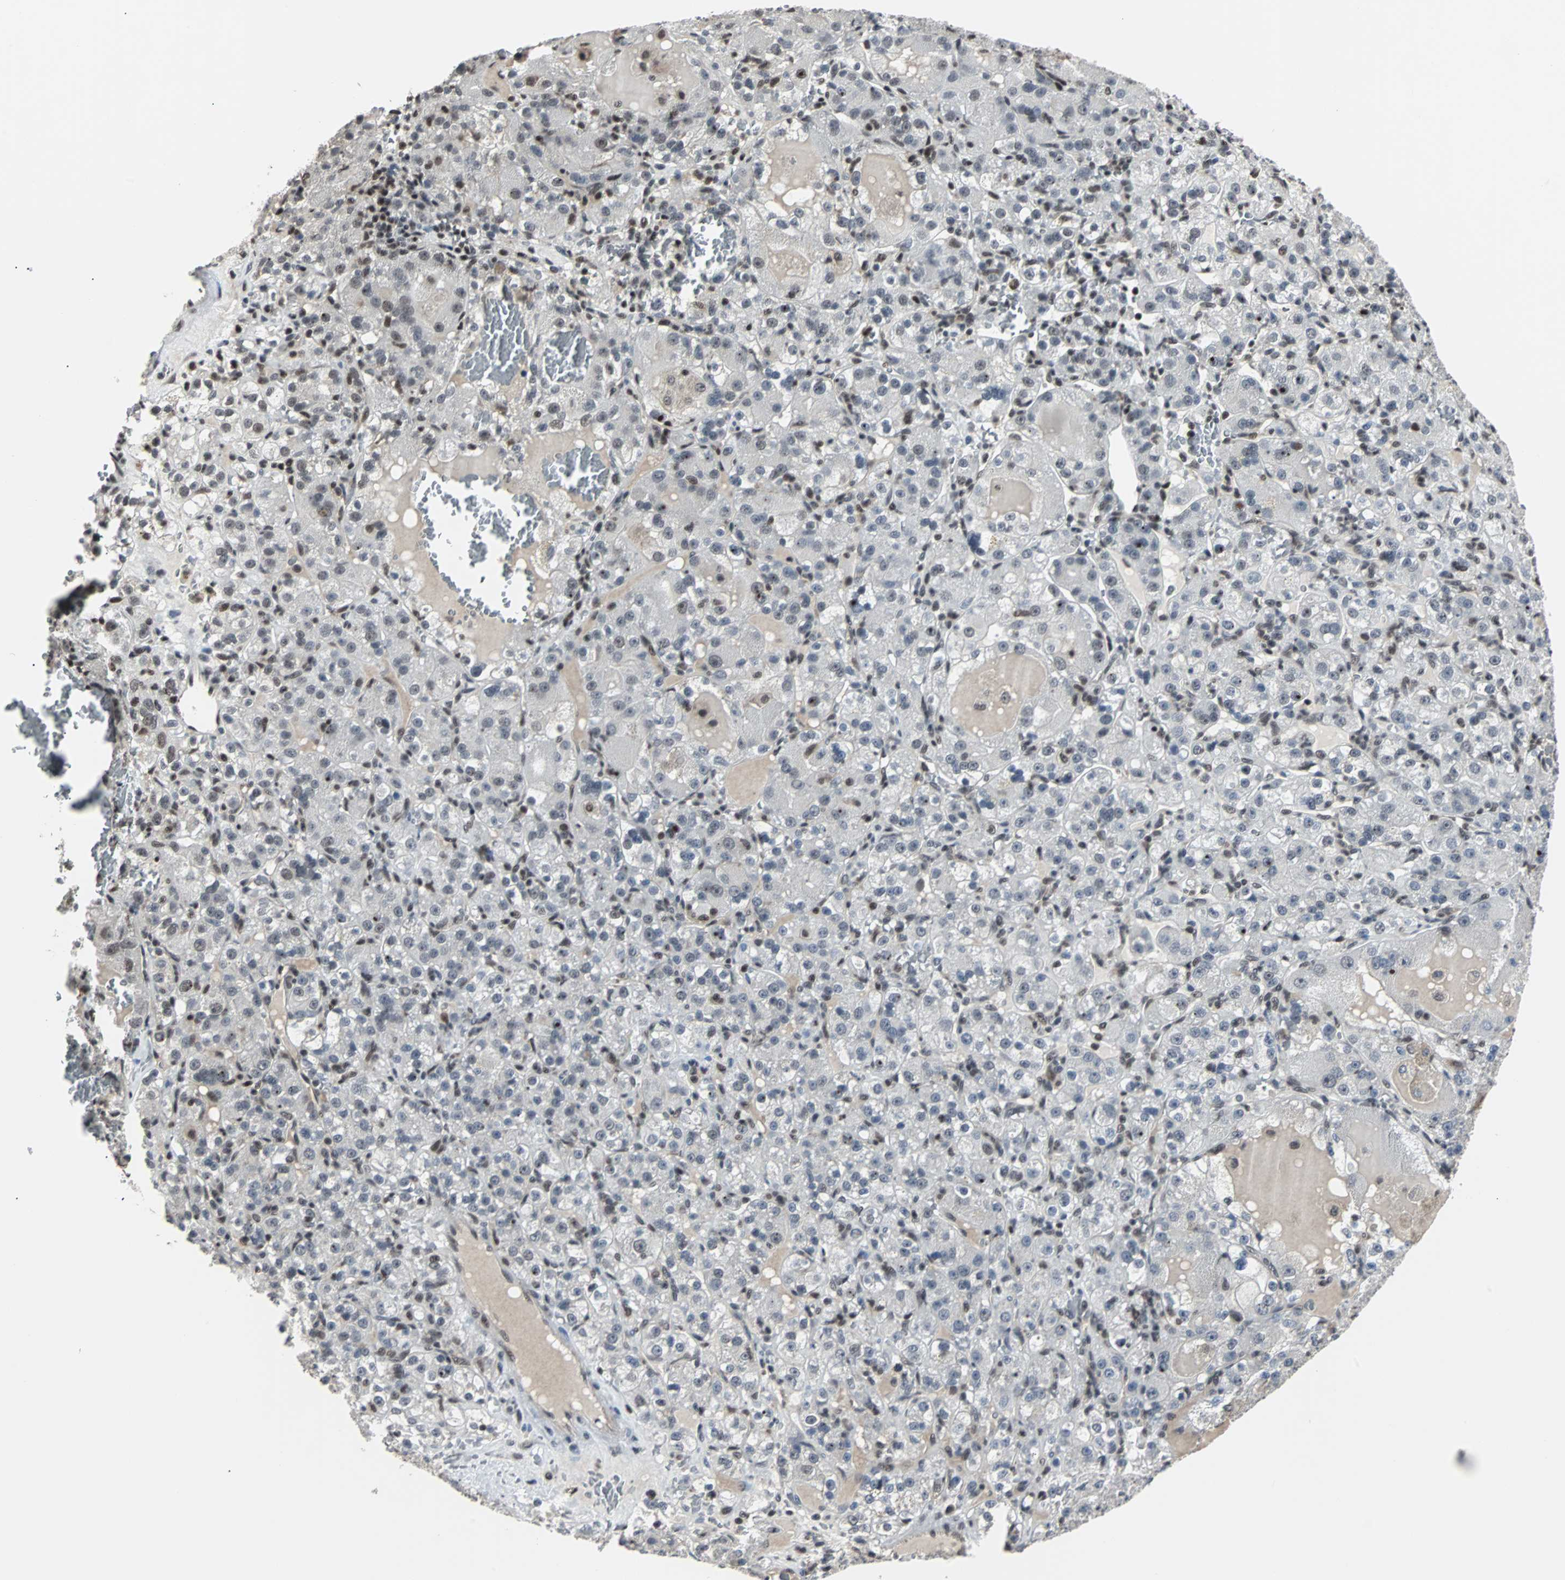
{"staining": {"intensity": "negative", "quantity": "none", "location": "none"}, "tissue": "renal cancer", "cell_type": "Tumor cells", "image_type": "cancer", "snomed": [{"axis": "morphology", "description": "Normal tissue, NOS"}, {"axis": "morphology", "description": "Adenocarcinoma, NOS"}, {"axis": "topography", "description": "Kidney"}], "caption": "There is no significant expression in tumor cells of renal cancer. (Brightfield microscopy of DAB (3,3'-diaminobenzidine) immunohistochemistry (IHC) at high magnification).", "gene": "TERF2IP", "patient": {"sex": "male", "age": 61}}